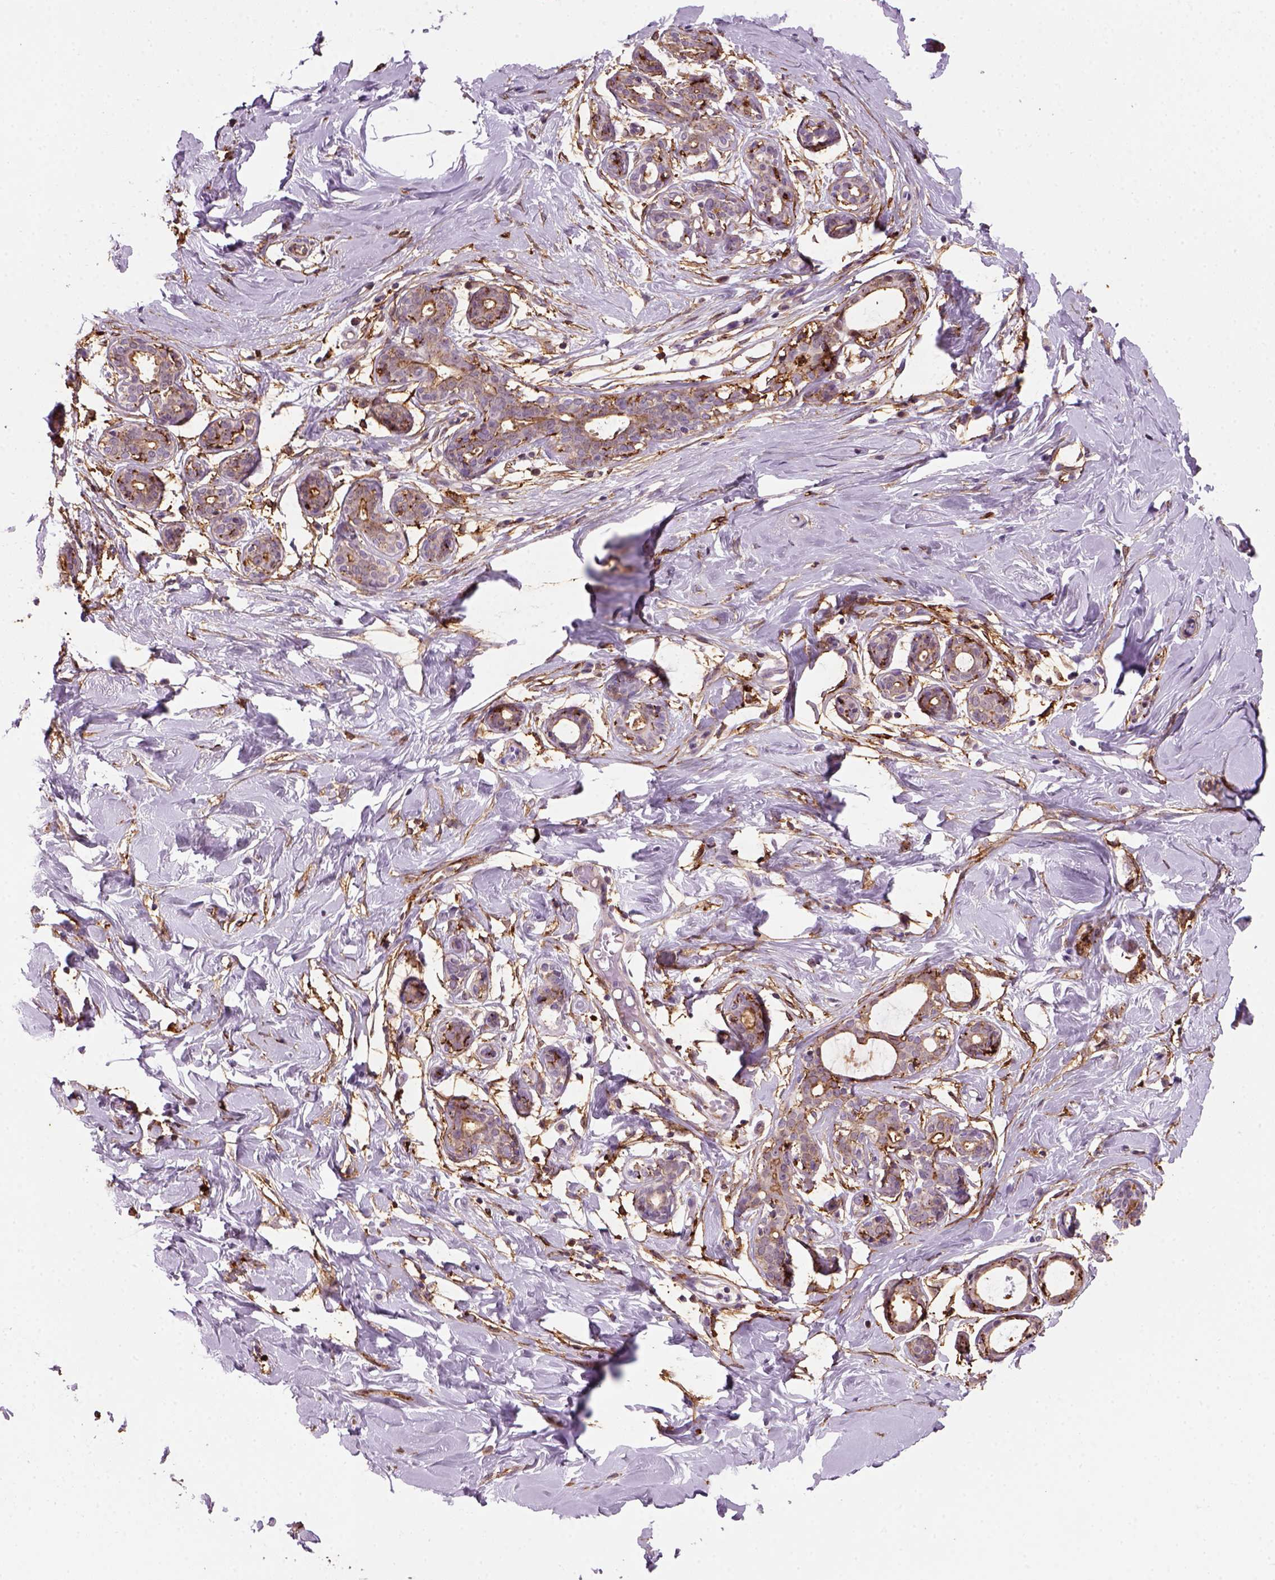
{"staining": {"intensity": "negative", "quantity": "none", "location": "none"}, "tissue": "breast", "cell_type": "Adipocytes", "image_type": "normal", "snomed": [{"axis": "morphology", "description": "Normal tissue, NOS"}, {"axis": "topography", "description": "Breast"}], "caption": "The immunohistochemistry micrograph has no significant expression in adipocytes of breast. (Stains: DAB (3,3'-diaminobenzidine) immunohistochemistry with hematoxylin counter stain, Microscopy: brightfield microscopy at high magnification).", "gene": "MARCKS", "patient": {"sex": "female", "age": 27}}